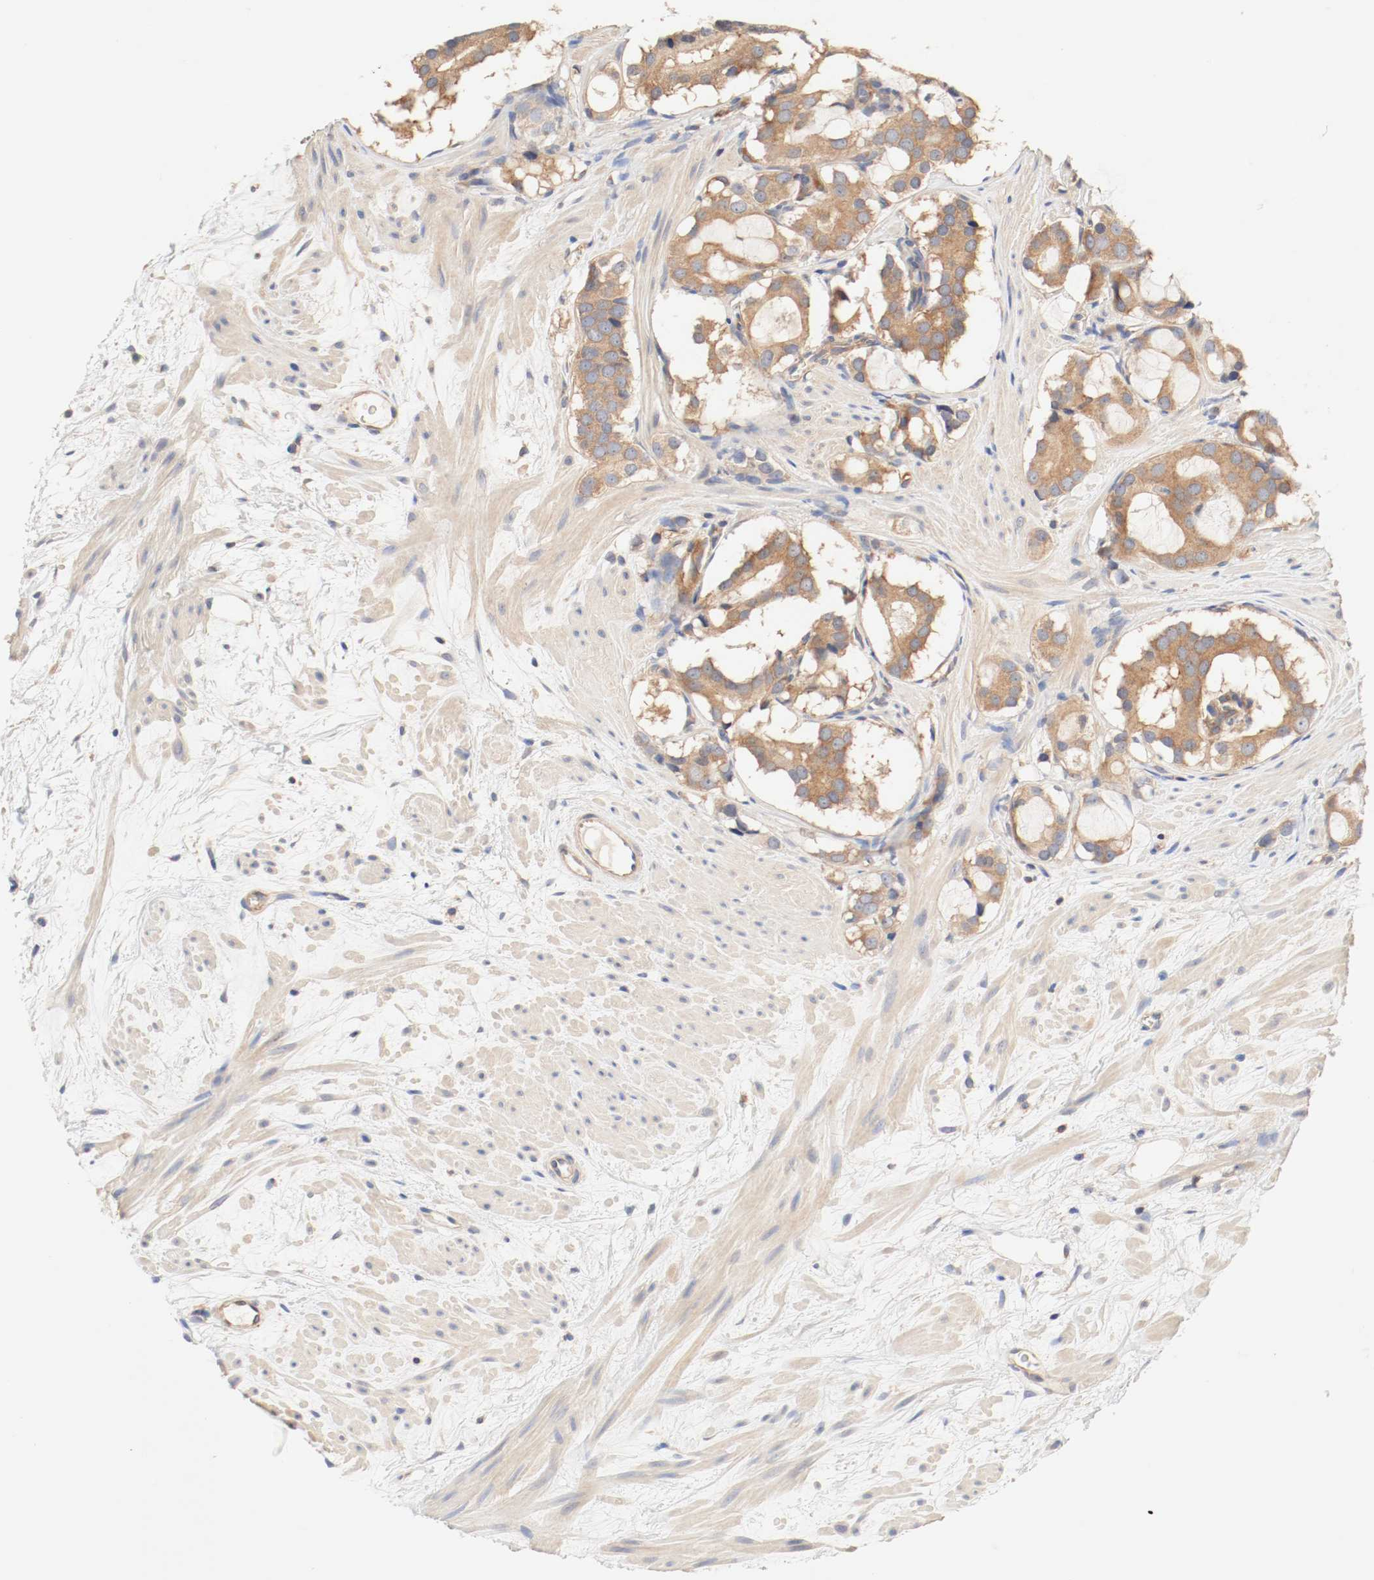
{"staining": {"intensity": "moderate", "quantity": ">75%", "location": "cytoplasmic/membranous"}, "tissue": "prostate cancer", "cell_type": "Tumor cells", "image_type": "cancer", "snomed": [{"axis": "morphology", "description": "Adenocarcinoma, Low grade"}, {"axis": "topography", "description": "Prostate"}], "caption": "Moderate cytoplasmic/membranous expression for a protein is identified in about >75% of tumor cells of prostate cancer using IHC.", "gene": "GIT1", "patient": {"sex": "male", "age": 57}}